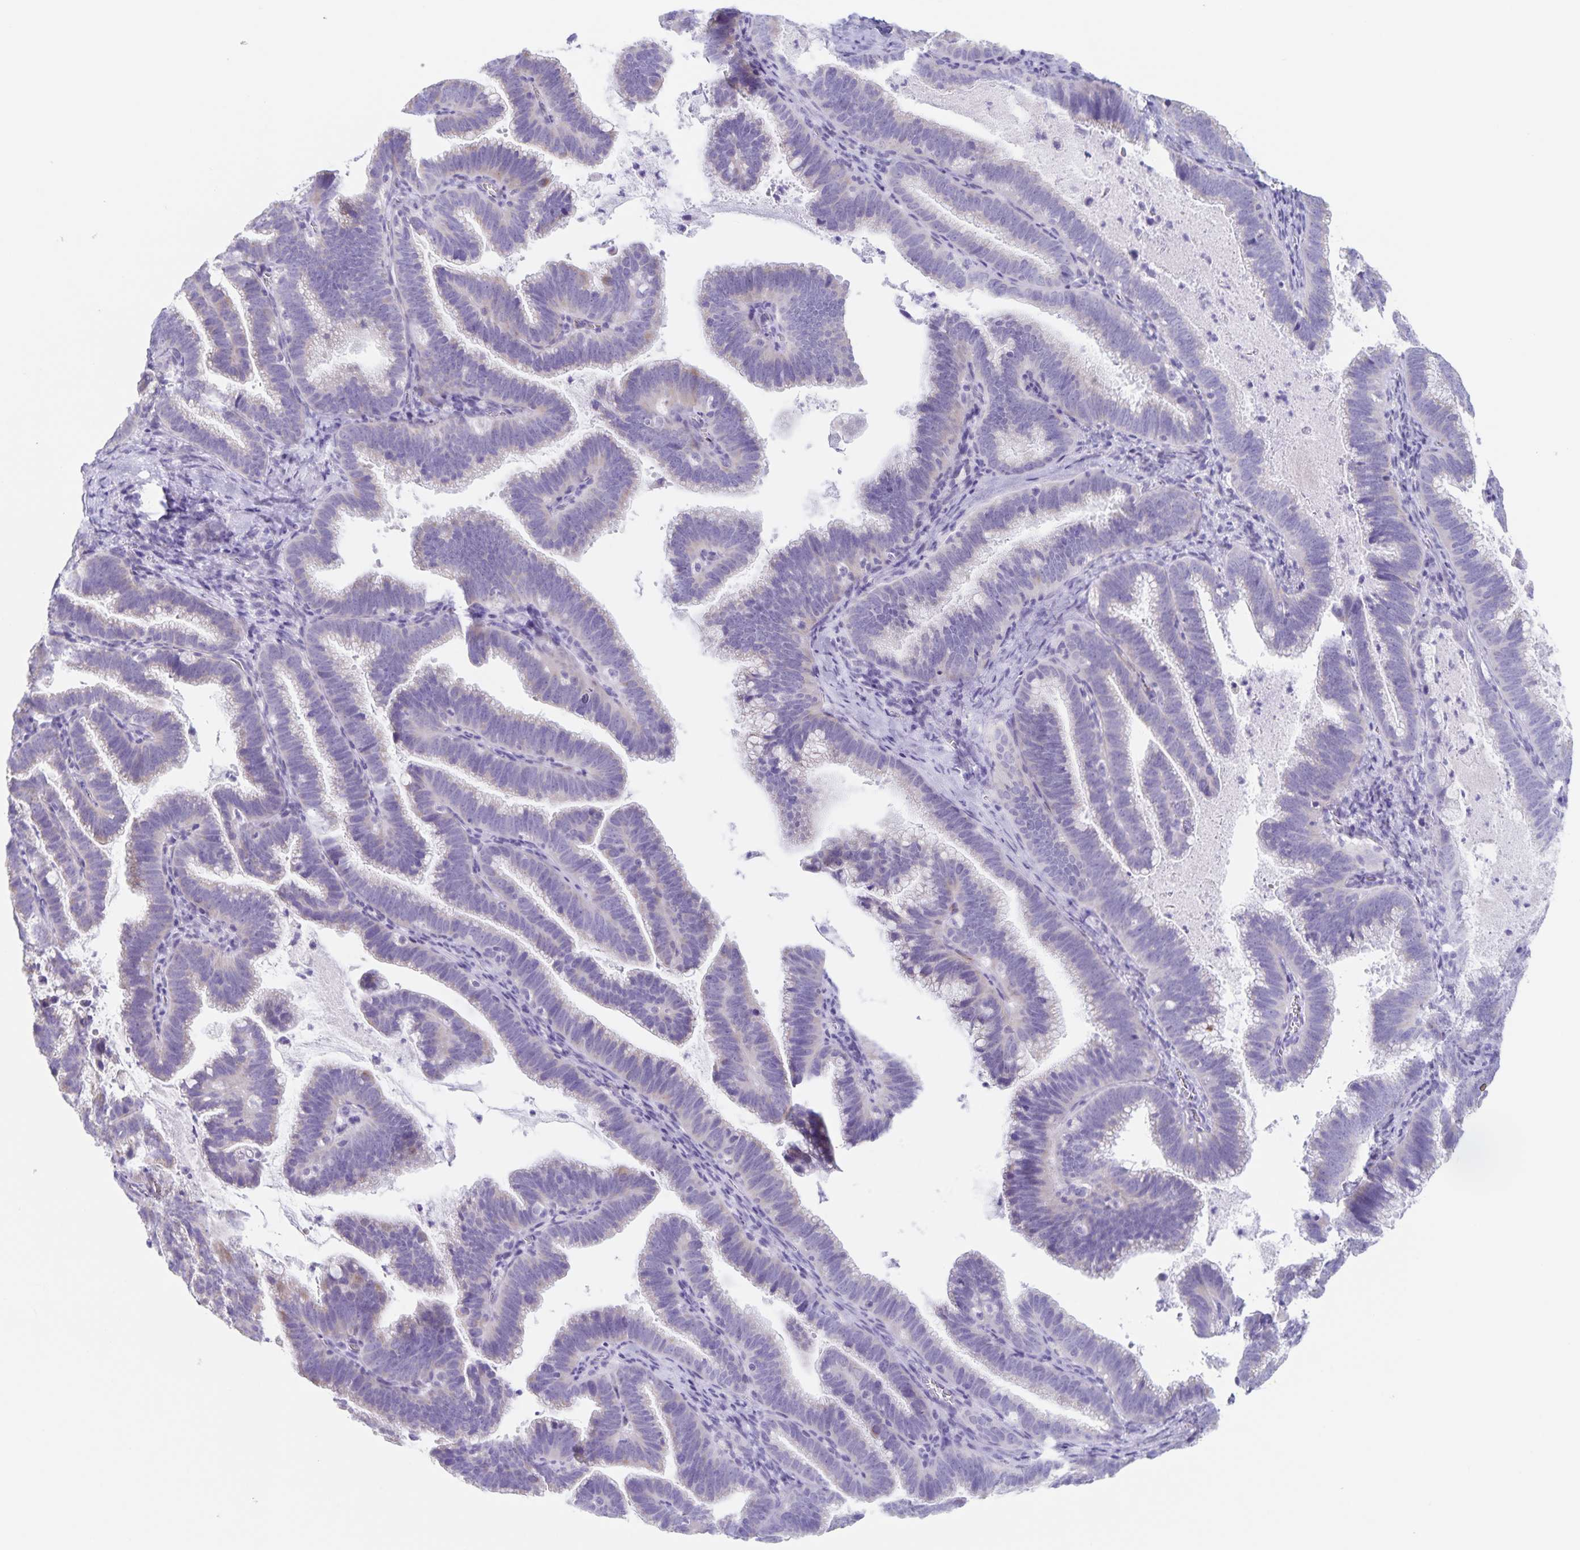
{"staining": {"intensity": "negative", "quantity": "none", "location": "none"}, "tissue": "cervical cancer", "cell_type": "Tumor cells", "image_type": "cancer", "snomed": [{"axis": "morphology", "description": "Adenocarcinoma, NOS"}, {"axis": "topography", "description": "Cervix"}], "caption": "IHC photomicrograph of cervical cancer stained for a protein (brown), which shows no positivity in tumor cells.", "gene": "SYNM", "patient": {"sex": "female", "age": 61}}